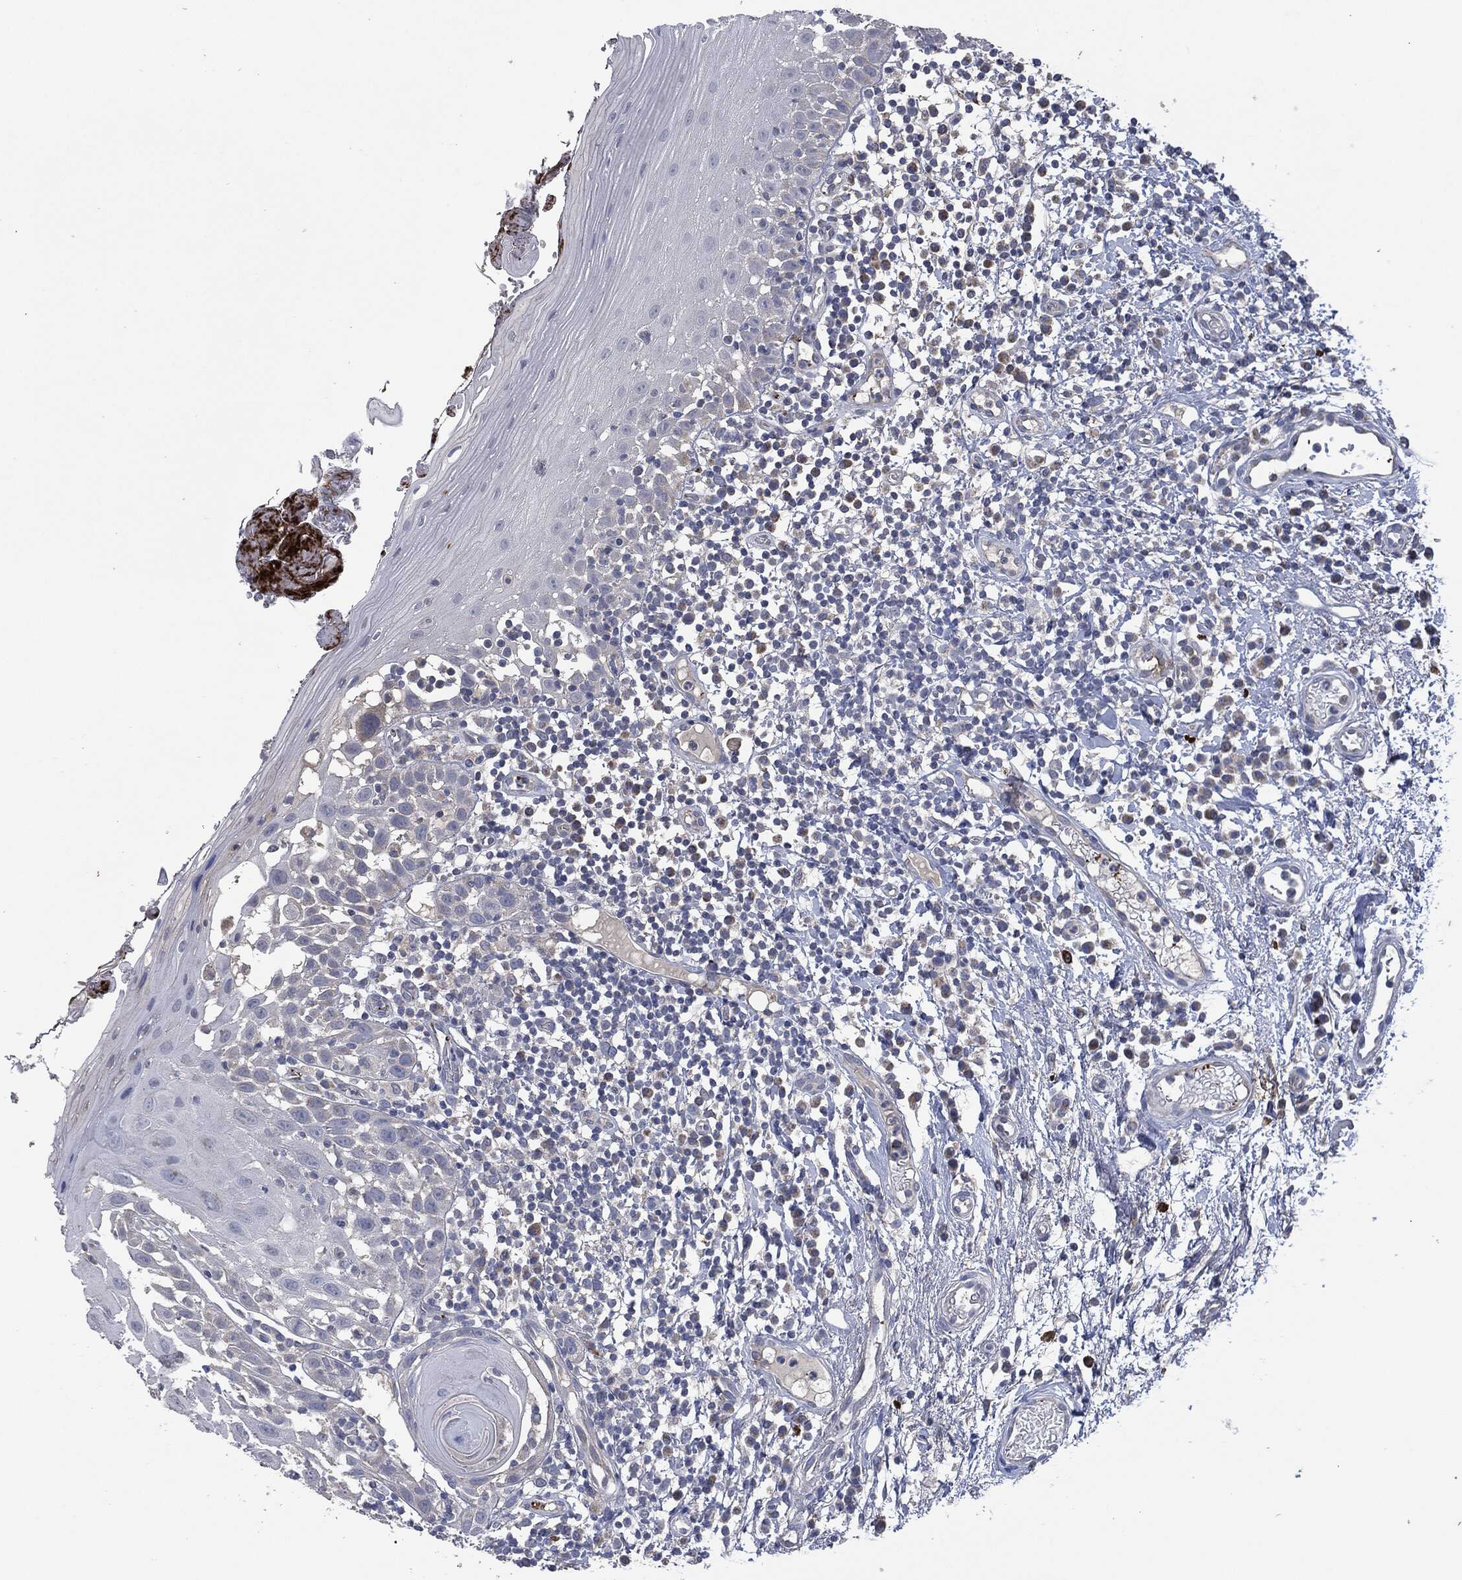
{"staining": {"intensity": "negative", "quantity": "none", "location": "none"}, "tissue": "oral mucosa", "cell_type": "Squamous epithelial cells", "image_type": "normal", "snomed": [{"axis": "morphology", "description": "Normal tissue, NOS"}, {"axis": "morphology", "description": "Squamous cell carcinoma, NOS"}, {"axis": "topography", "description": "Oral tissue"}, {"axis": "topography", "description": "Tounge, NOS"}, {"axis": "topography", "description": "Head-Neck"}], "caption": "Squamous epithelial cells show no significant staining in benign oral mucosa. (DAB immunohistochemistry, high magnification).", "gene": "CD33", "patient": {"sex": "female", "age": 80}}